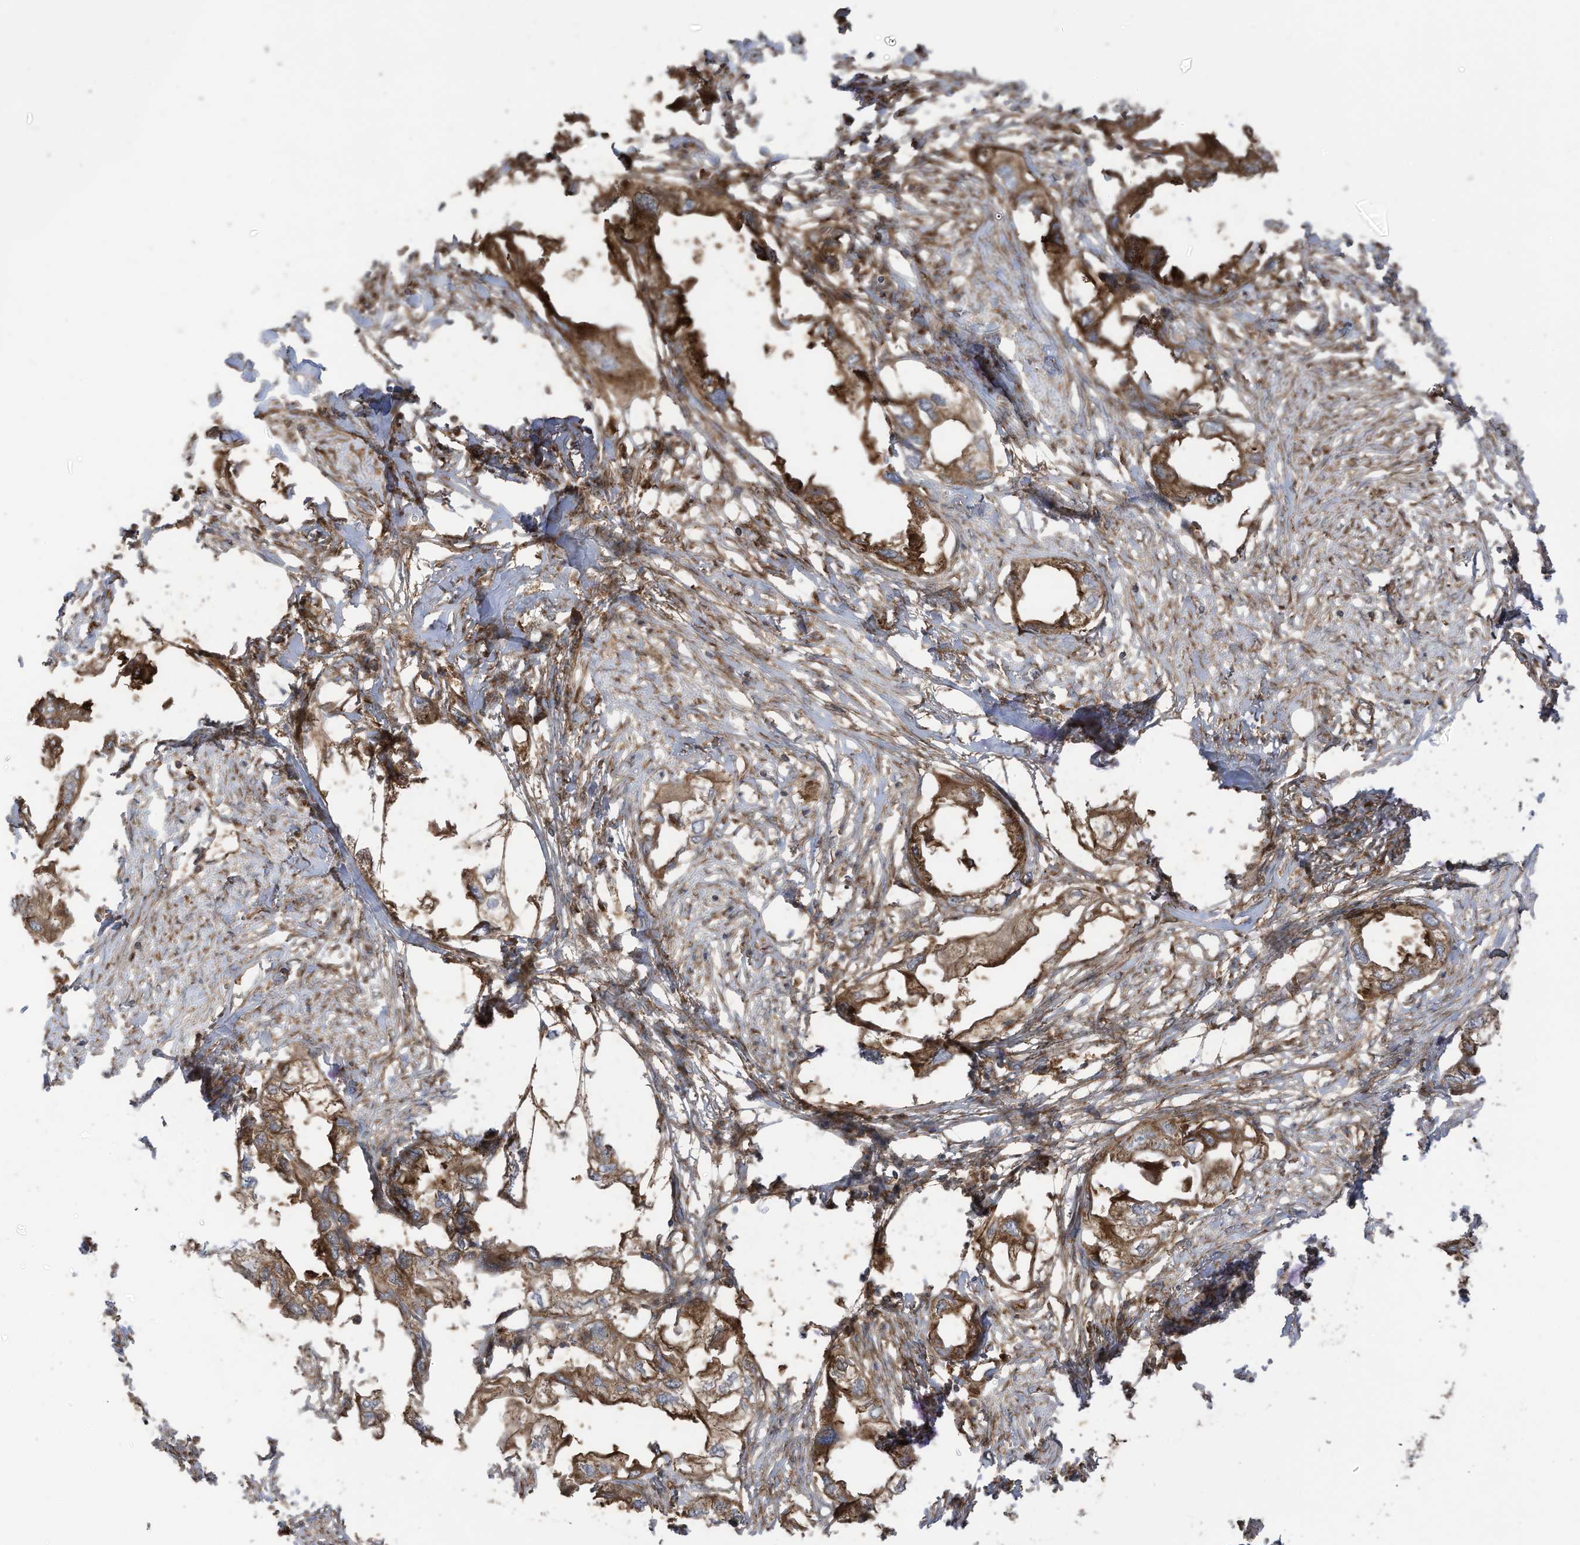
{"staining": {"intensity": "moderate", "quantity": ">75%", "location": "cytoplasmic/membranous"}, "tissue": "endometrial cancer", "cell_type": "Tumor cells", "image_type": "cancer", "snomed": [{"axis": "morphology", "description": "Adenocarcinoma, NOS"}, {"axis": "morphology", "description": "Adenocarcinoma, metastatic, NOS"}, {"axis": "topography", "description": "Adipose tissue"}, {"axis": "topography", "description": "Endometrium"}], "caption": "Immunohistochemical staining of human metastatic adenocarcinoma (endometrial) reveals medium levels of moderate cytoplasmic/membranous expression in about >75% of tumor cells. (Brightfield microscopy of DAB IHC at high magnification).", "gene": "REPS1", "patient": {"sex": "female", "age": 67}}